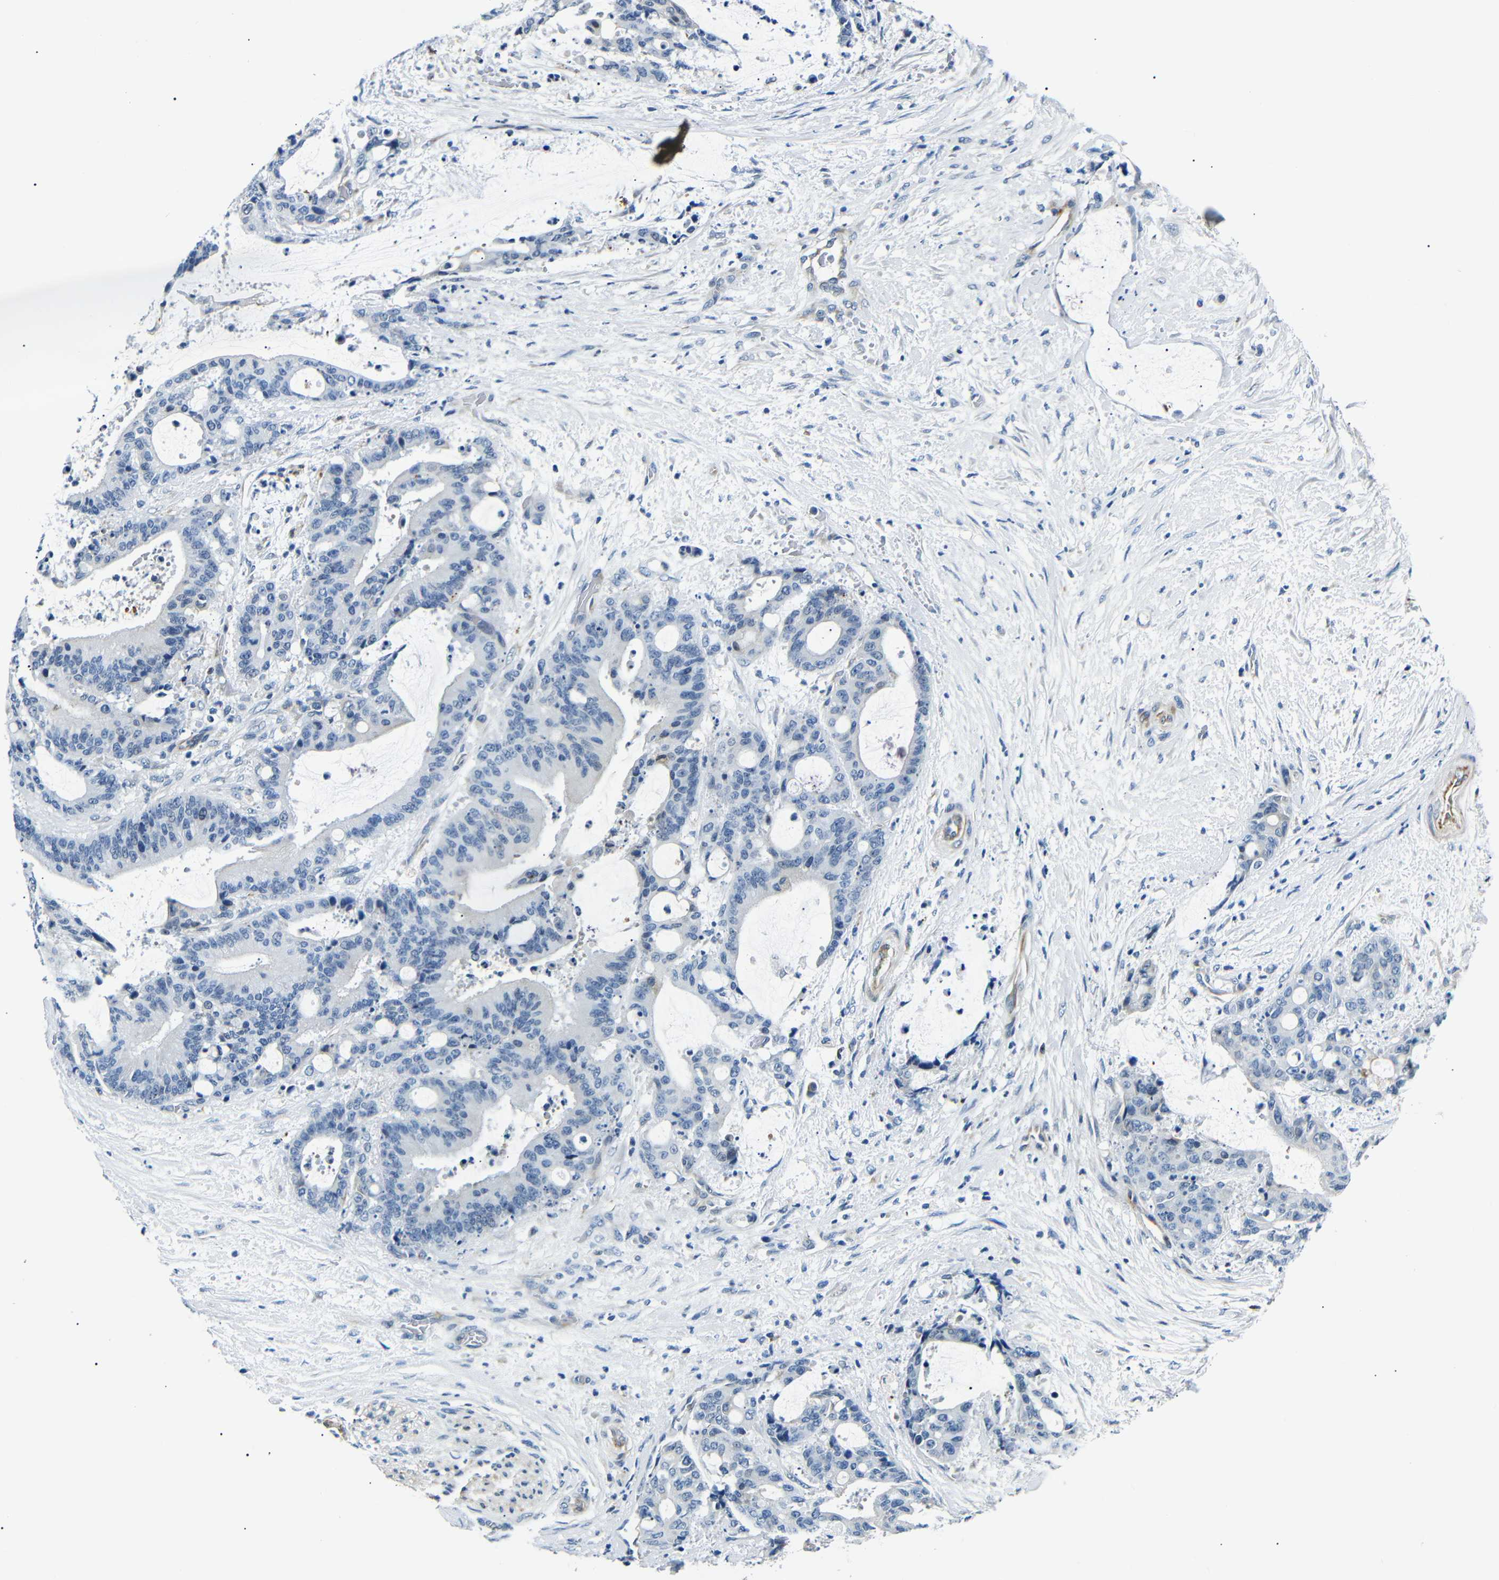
{"staining": {"intensity": "negative", "quantity": "none", "location": "none"}, "tissue": "liver cancer", "cell_type": "Tumor cells", "image_type": "cancer", "snomed": [{"axis": "morphology", "description": "Normal tissue, NOS"}, {"axis": "morphology", "description": "Cholangiocarcinoma"}, {"axis": "topography", "description": "Liver"}, {"axis": "topography", "description": "Peripheral nerve tissue"}], "caption": "Immunohistochemistry (IHC) photomicrograph of neoplastic tissue: liver cancer stained with DAB (3,3'-diaminobenzidine) reveals no significant protein staining in tumor cells.", "gene": "TAFA1", "patient": {"sex": "female", "age": 73}}